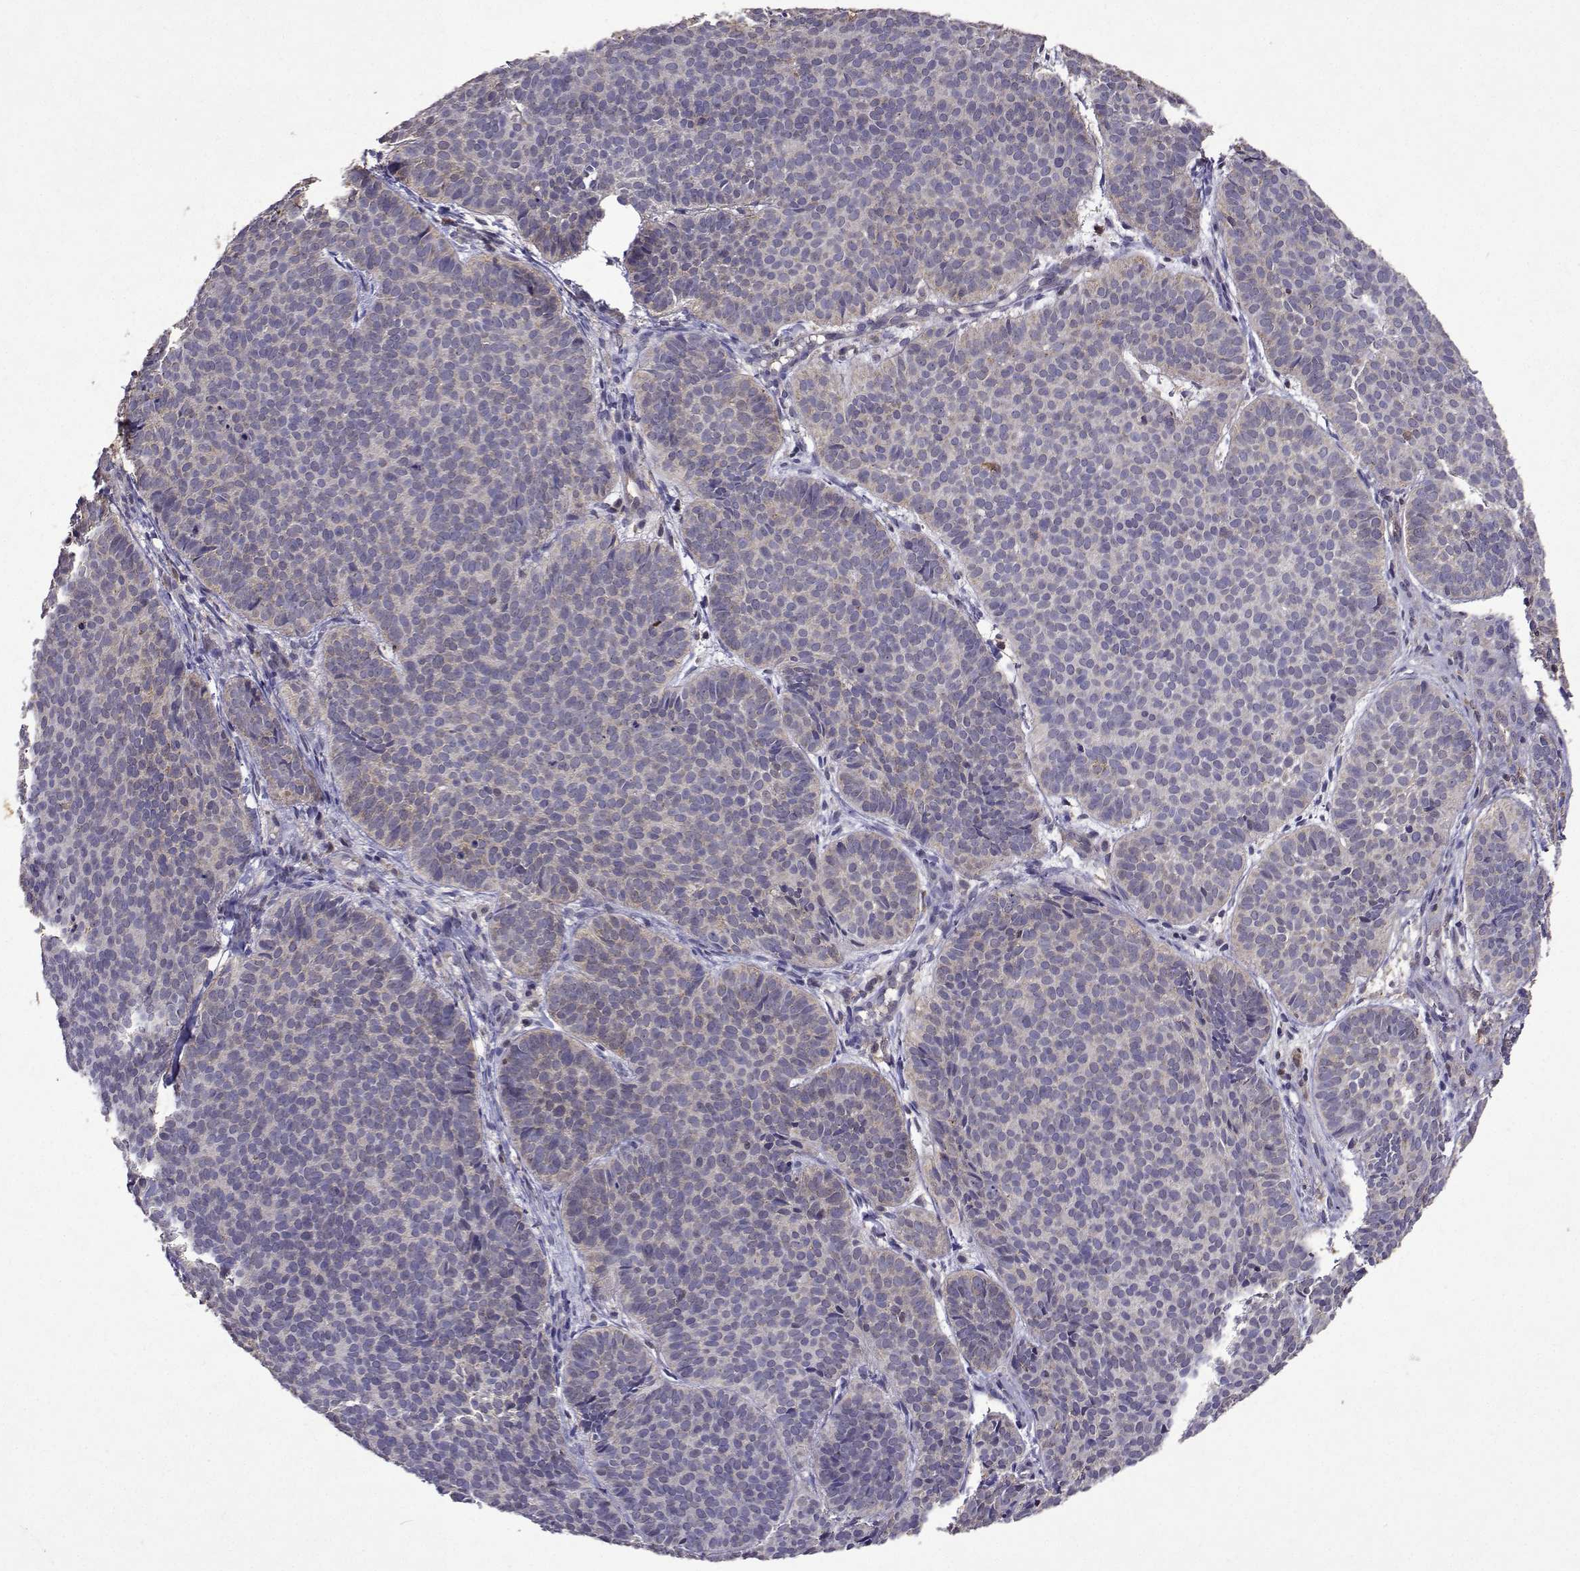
{"staining": {"intensity": "negative", "quantity": "none", "location": "none"}, "tissue": "skin cancer", "cell_type": "Tumor cells", "image_type": "cancer", "snomed": [{"axis": "morphology", "description": "Basal cell carcinoma"}, {"axis": "topography", "description": "Skin"}], "caption": "Immunohistochemistry of skin cancer reveals no positivity in tumor cells.", "gene": "APAF1", "patient": {"sex": "male", "age": 57}}